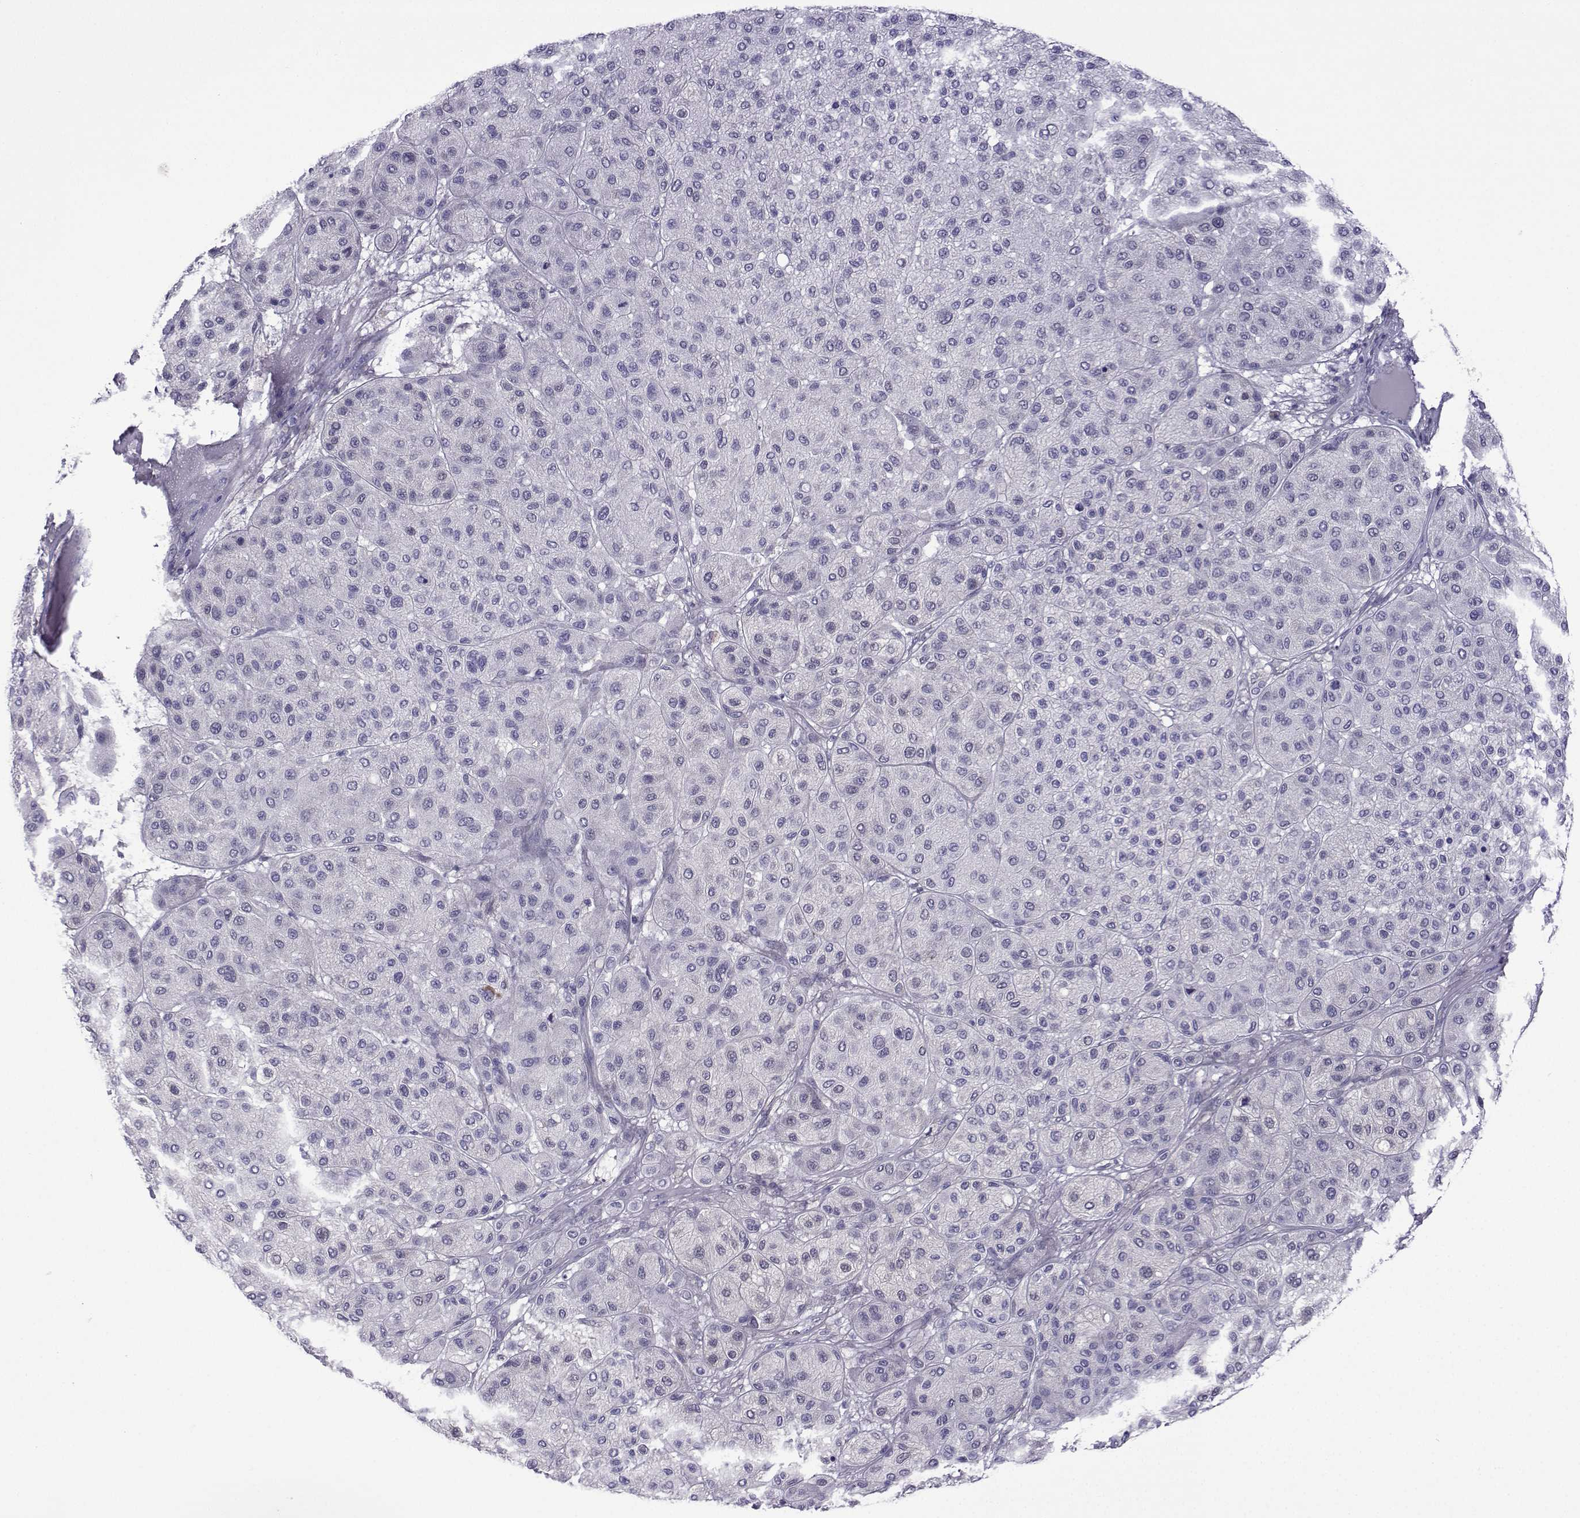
{"staining": {"intensity": "negative", "quantity": "none", "location": "none"}, "tissue": "melanoma", "cell_type": "Tumor cells", "image_type": "cancer", "snomed": [{"axis": "morphology", "description": "Malignant melanoma, Metastatic site"}, {"axis": "topography", "description": "Smooth muscle"}], "caption": "The immunohistochemistry micrograph has no significant staining in tumor cells of melanoma tissue.", "gene": "CFAP70", "patient": {"sex": "male", "age": 41}}